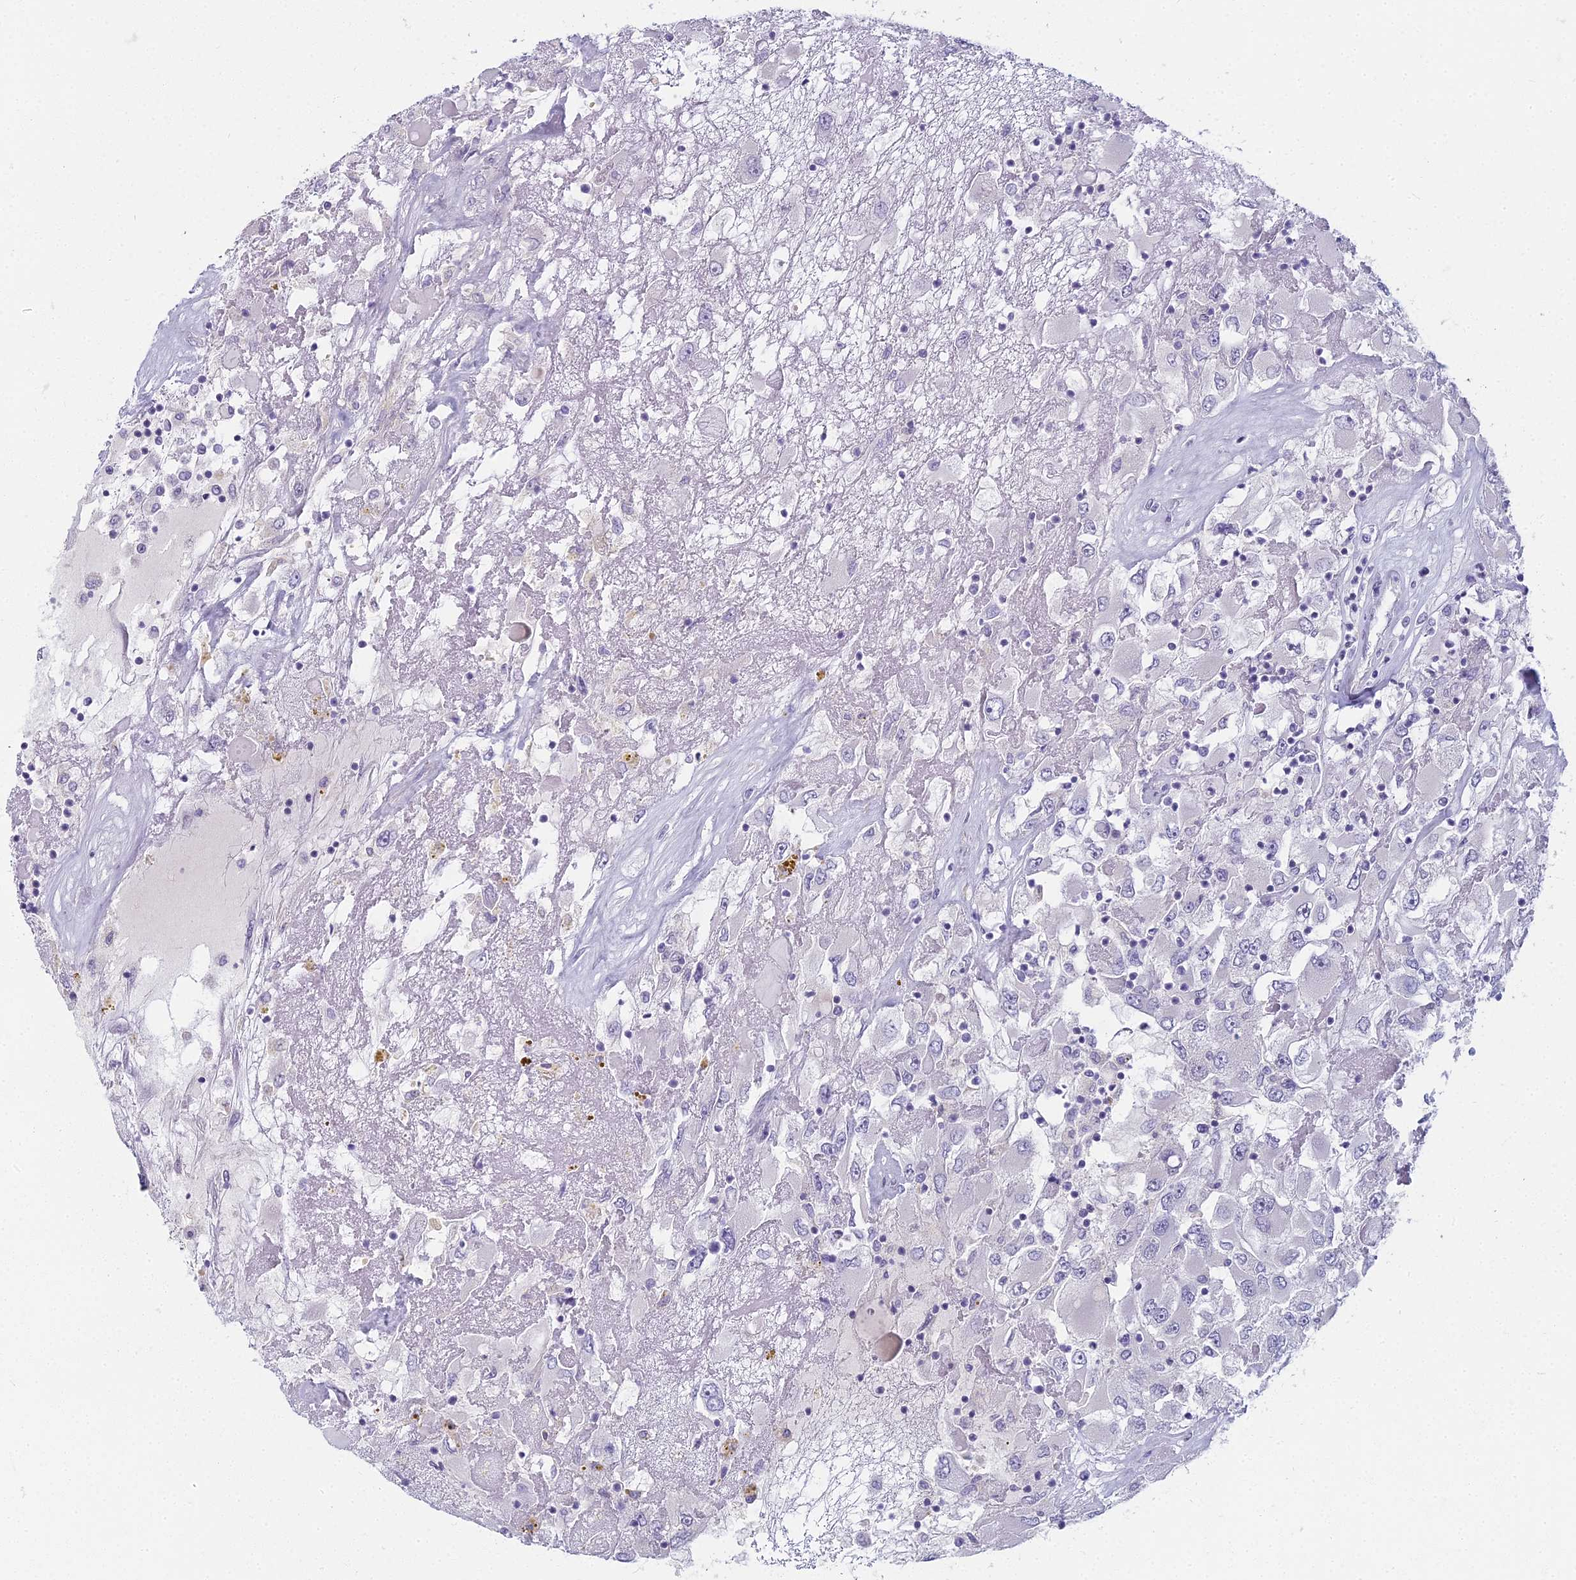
{"staining": {"intensity": "negative", "quantity": "none", "location": "none"}, "tissue": "renal cancer", "cell_type": "Tumor cells", "image_type": "cancer", "snomed": [{"axis": "morphology", "description": "Adenocarcinoma, NOS"}, {"axis": "topography", "description": "Kidney"}], "caption": "Immunohistochemical staining of adenocarcinoma (renal) exhibits no significant expression in tumor cells. (DAB immunohistochemistry, high magnification).", "gene": "ARL15", "patient": {"sex": "female", "age": 52}}